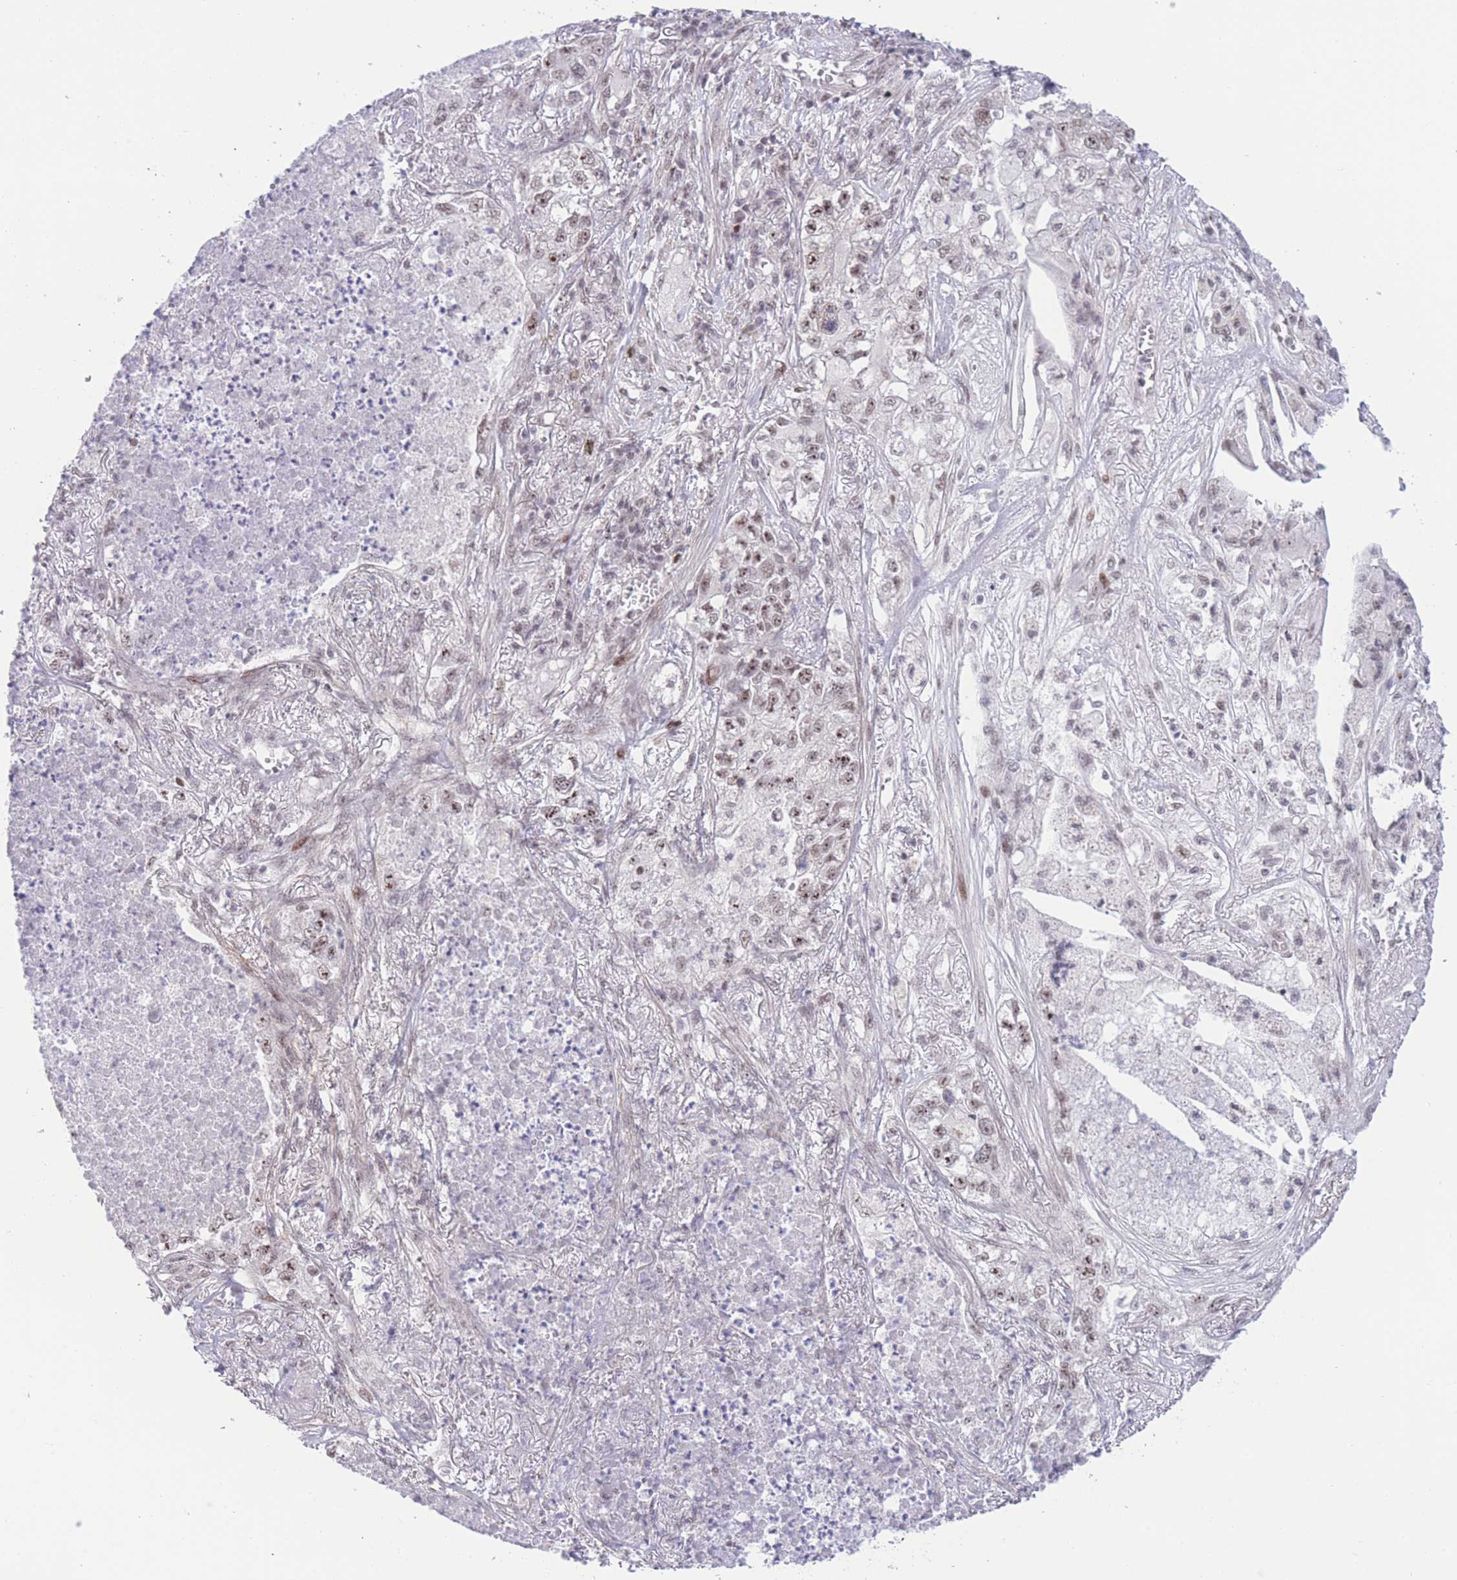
{"staining": {"intensity": "weak", "quantity": ">75%", "location": "nuclear"}, "tissue": "lung cancer", "cell_type": "Tumor cells", "image_type": "cancer", "snomed": [{"axis": "morphology", "description": "Adenocarcinoma, NOS"}, {"axis": "topography", "description": "Lung"}], "caption": "Immunohistochemistry (DAB (3,3'-diaminobenzidine)) staining of human lung cancer (adenocarcinoma) exhibits weak nuclear protein positivity in about >75% of tumor cells.", "gene": "PCIF1", "patient": {"sex": "male", "age": 49}}